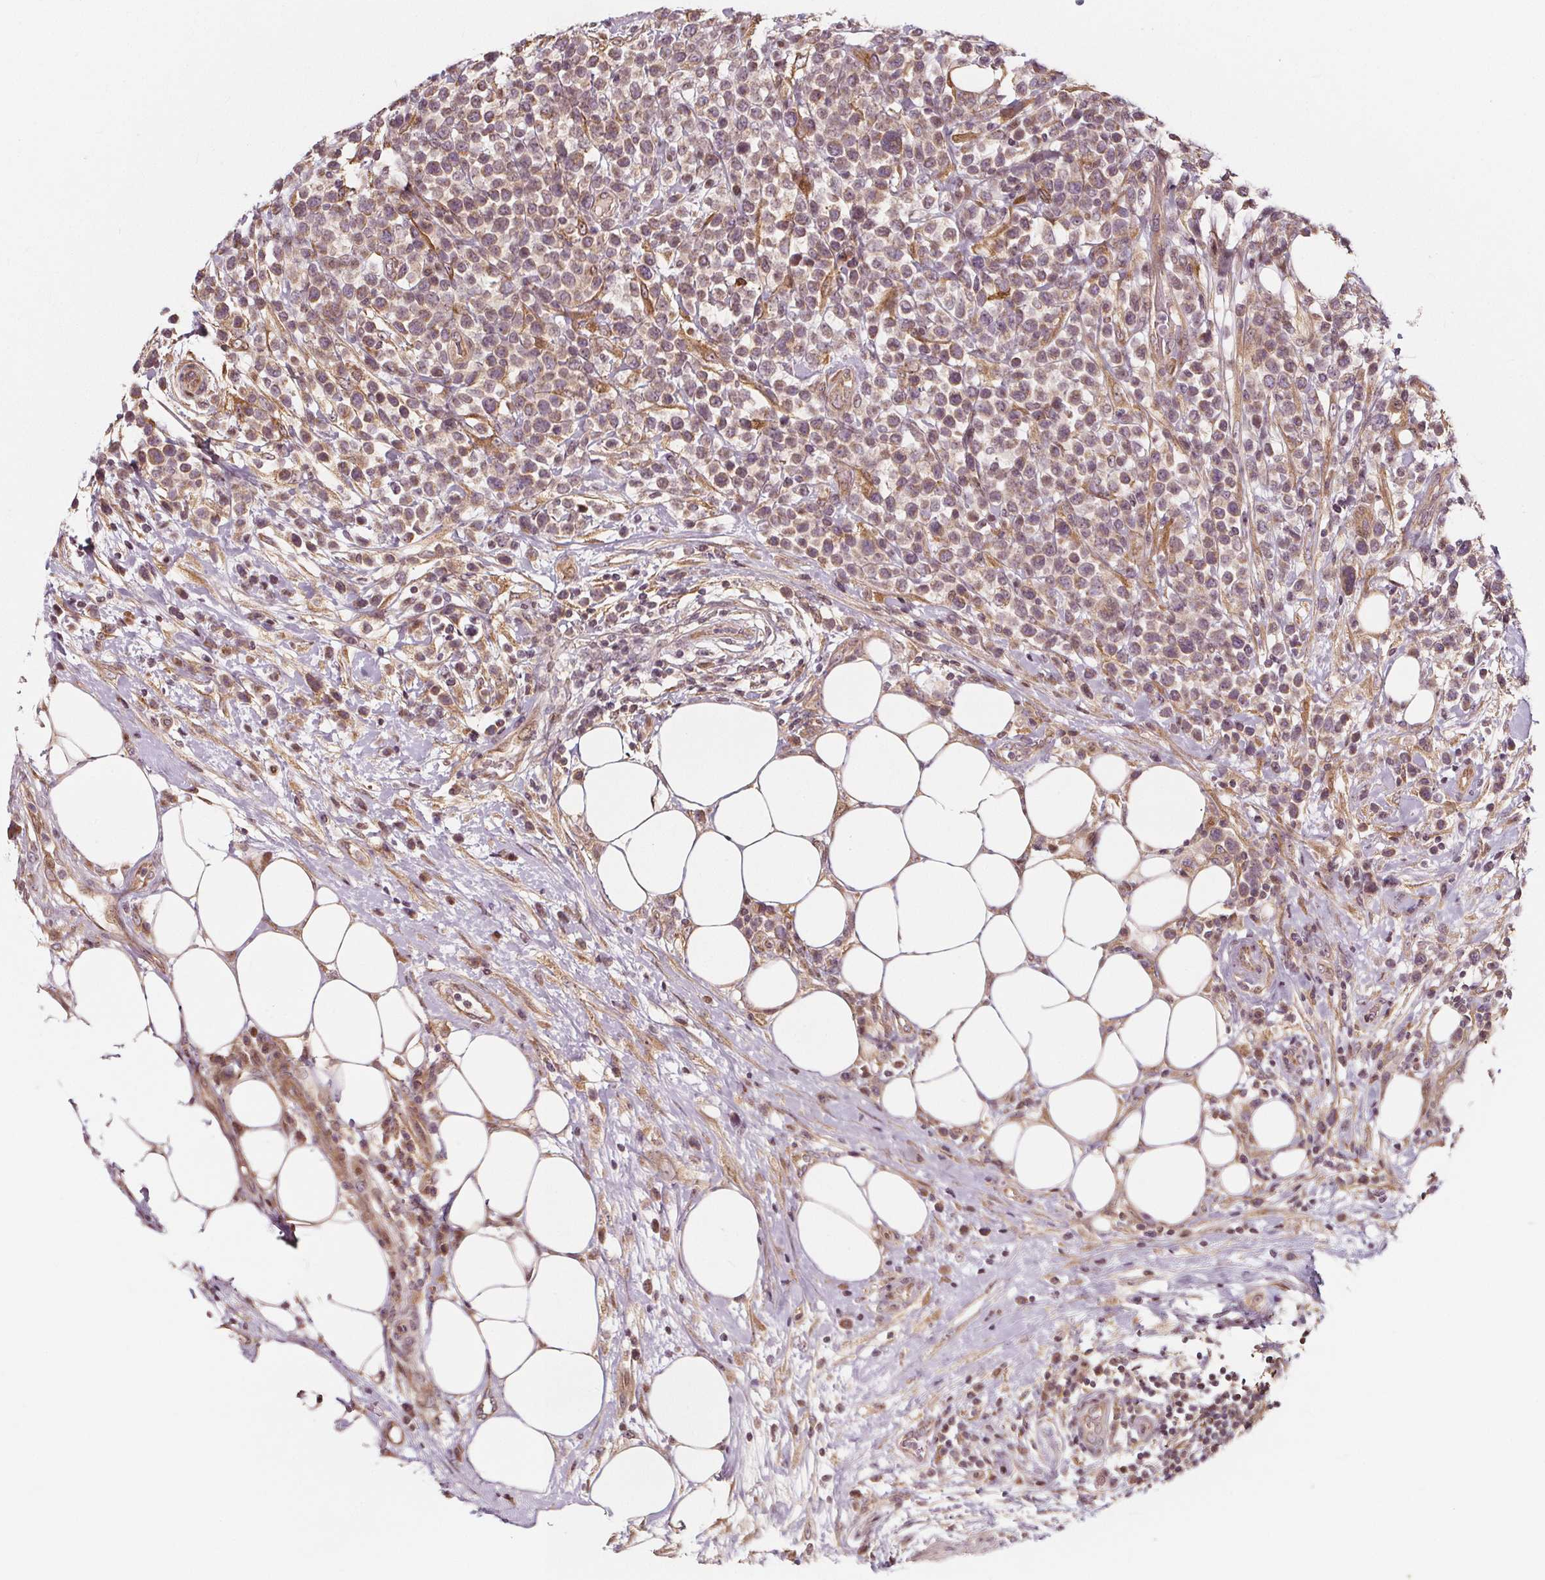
{"staining": {"intensity": "negative", "quantity": "none", "location": "none"}, "tissue": "lymphoma", "cell_type": "Tumor cells", "image_type": "cancer", "snomed": [{"axis": "morphology", "description": "Malignant lymphoma, non-Hodgkin's type, High grade"}, {"axis": "topography", "description": "Soft tissue"}], "caption": "The immunohistochemistry micrograph has no significant positivity in tumor cells of lymphoma tissue.", "gene": "AKT1S1", "patient": {"sex": "female", "age": 56}}